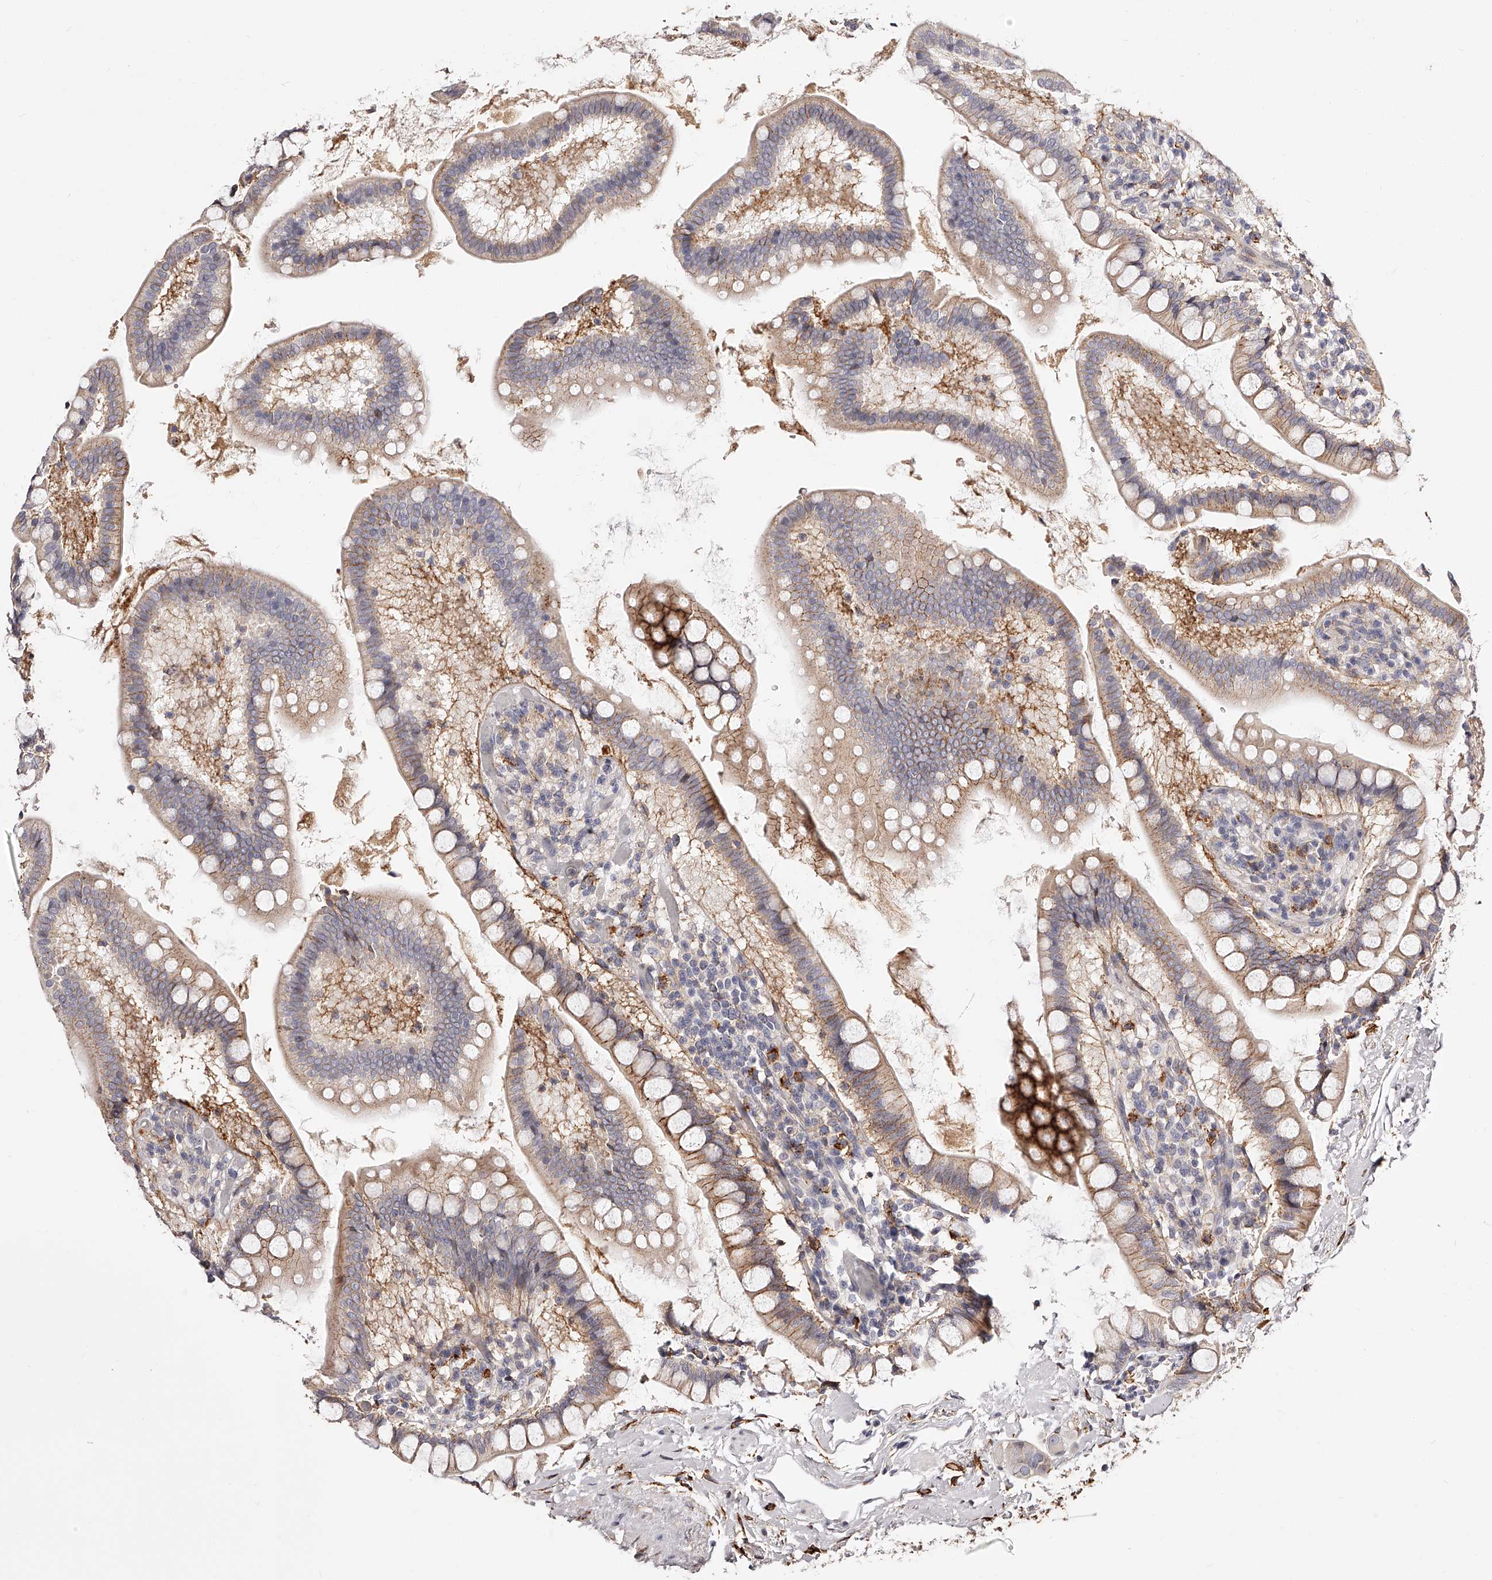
{"staining": {"intensity": "weak", "quantity": "25%-75%", "location": "cytoplasmic/membranous"}, "tissue": "small intestine", "cell_type": "Glandular cells", "image_type": "normal", "snomed": [{"axis": "morphology", "description": "Normal tissue, NOS"}, {"axis": "topography", "description": "Small intestine"}], "caption": "An immunohistochemistry (IHC) image of normal tissue is shown. Protein staining in brown highlights weak cytoplasmic/membranous positivity in small intestine within glandular cells.", "gene": "CD82", "patient": {"sex": "female", "age": 84}}